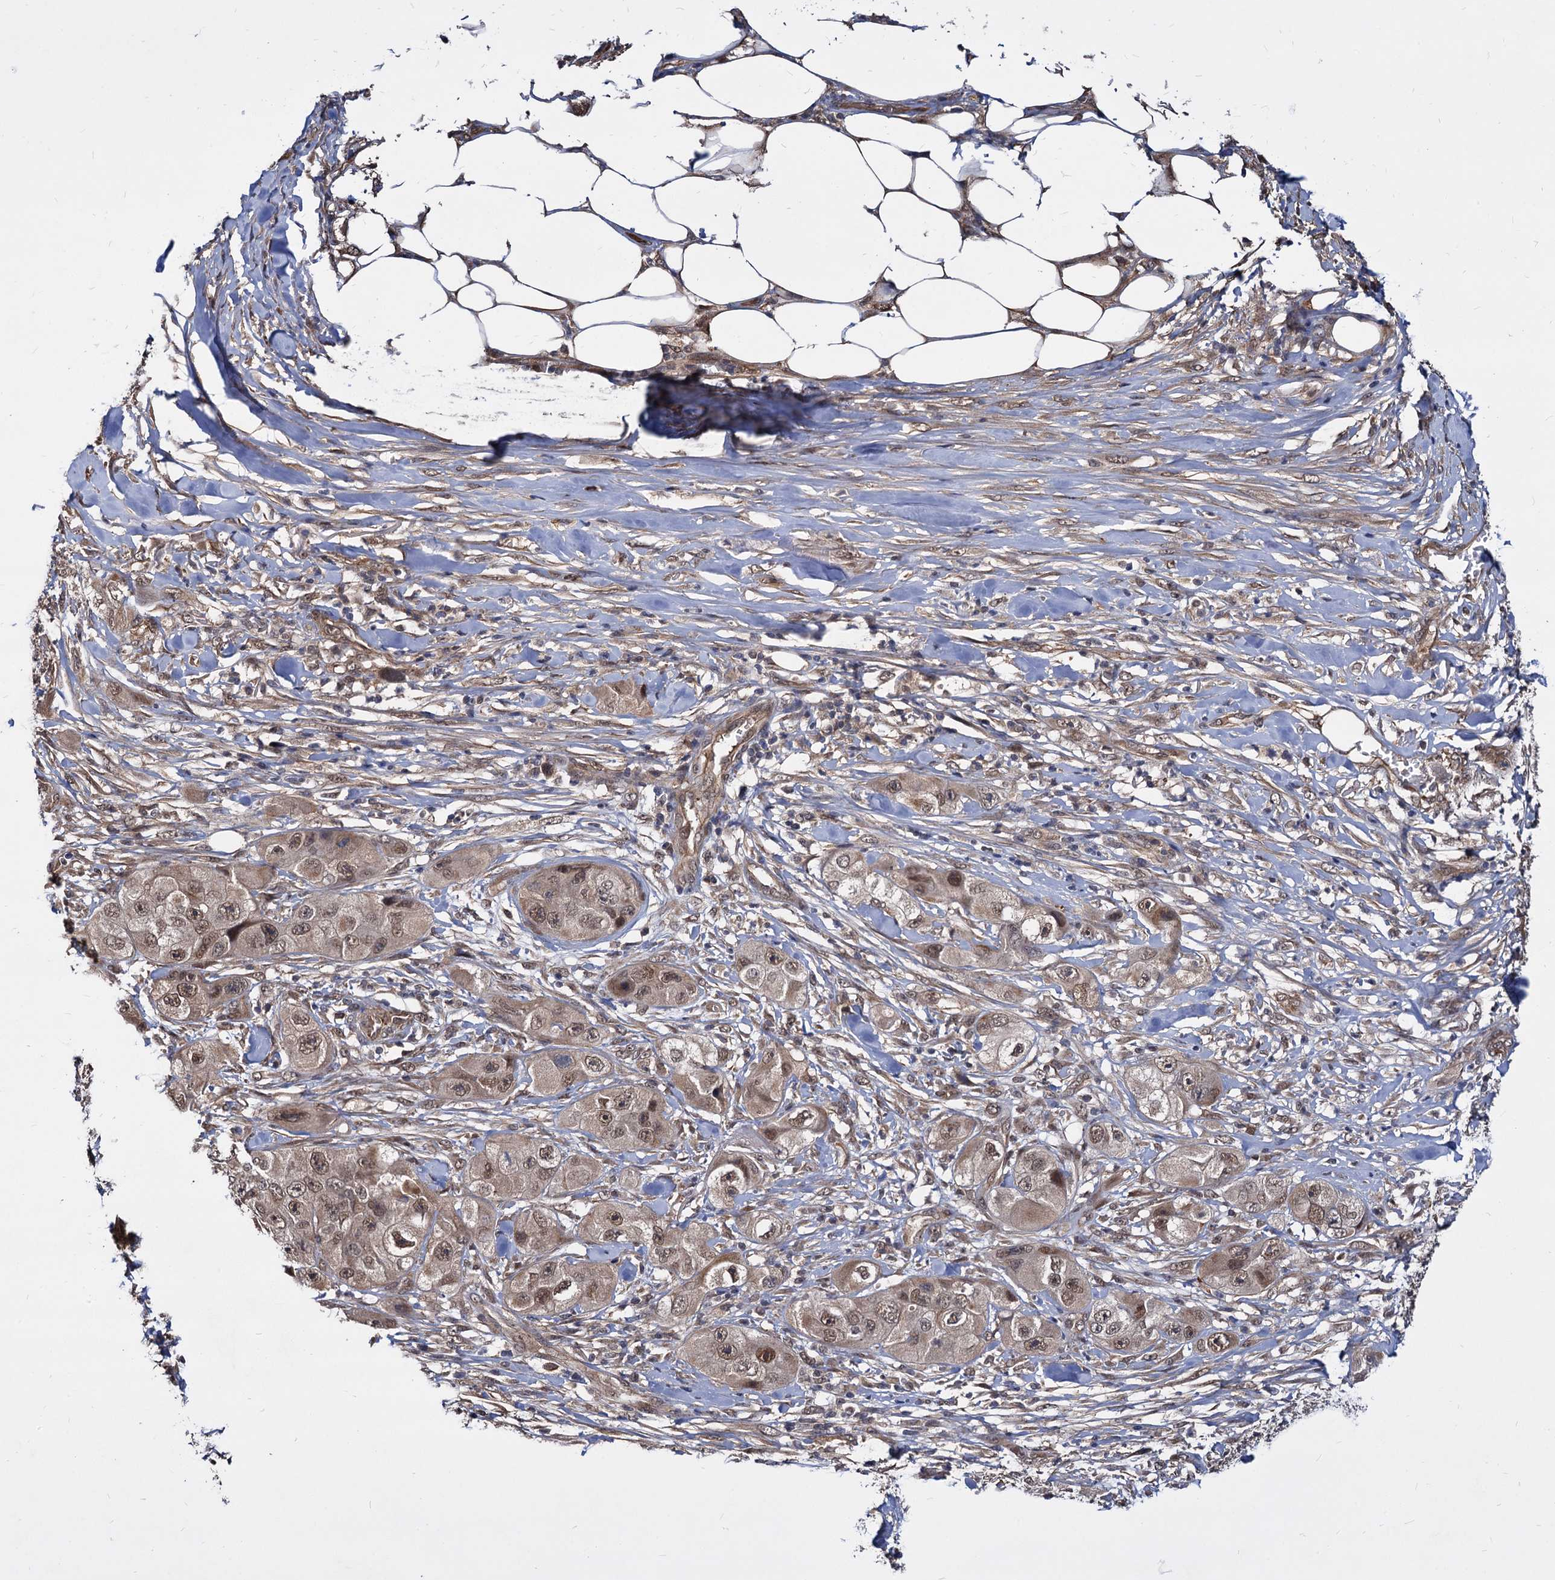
{"staining": {"intensity": "moderate", "quantity": ">75%", "location": "cytoplasmic/membranous,nuclear"}, "tissue": "skin cancer", "cell_type": "Tumor cells", "image_type": "cancer", "snomed": [{"axis": "morphology", "description": "Squamous cell carcinoma, NOS"}, {"axis": "topography", "description": "Skin"}, {"axis": "topography", "description": "Subcutis"}], "caption": "This is an image of immunohistochemistry (IHC) staining of skin squamous cell carcinoma, which shows moderate staining in the cytoplasmic/membranous and nuclear of tumor cells.", "gene": "PSMD4", "patient": {"sex": "male", "age": 73}}